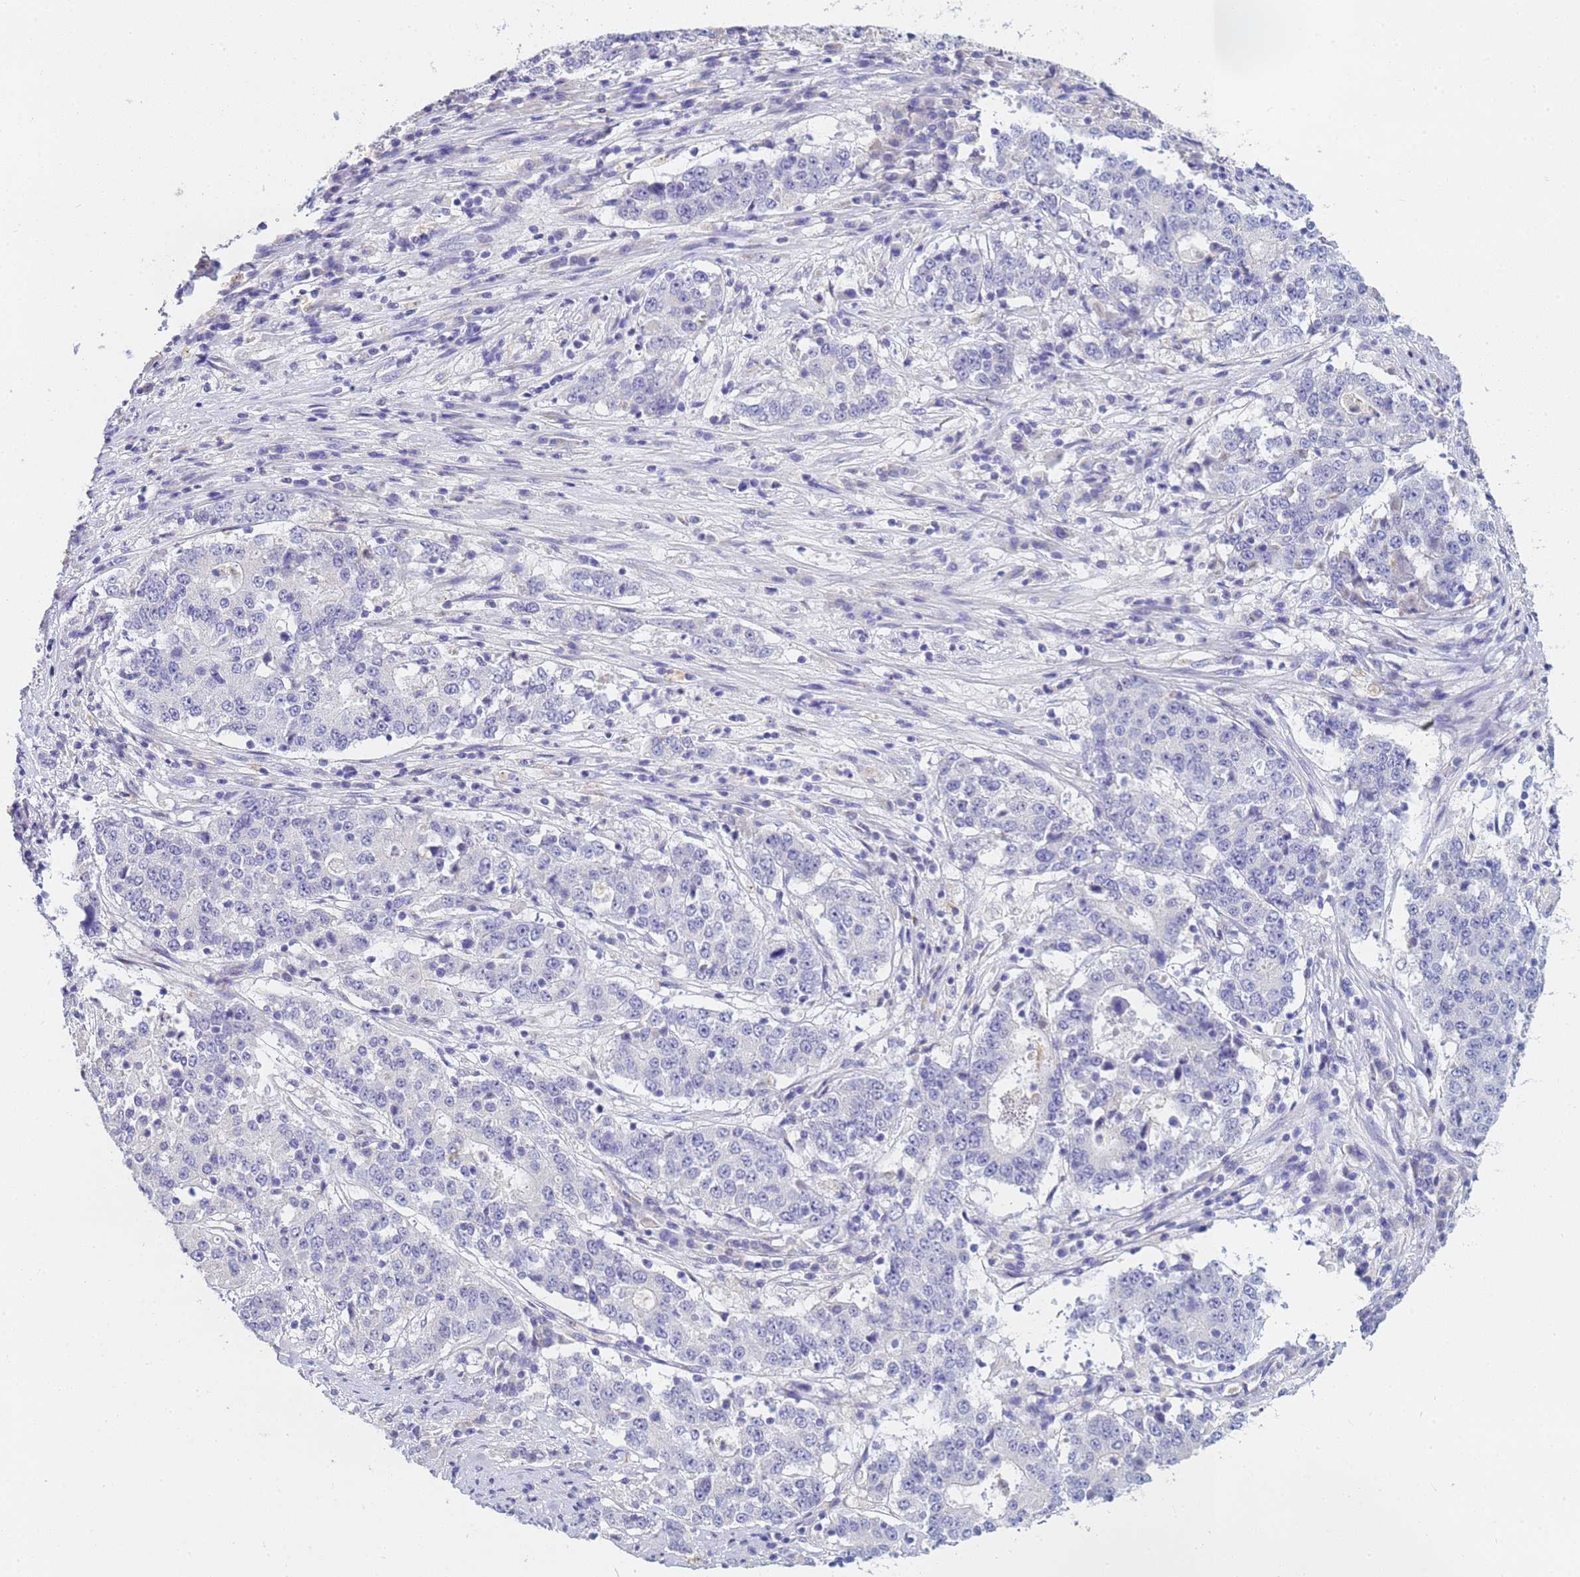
{"staining": {"intensity": "negative", "quantity": "none", "location": "none"}, "tissue": "stomach cancer", "cell_type": "Tumor cells", "image_type": "cancer", "snomed": [{"axis": "morphology", "description": "Adenocarcinoma, NOS"}, {"axis": "topography", "description": "Stomach"}], "caption": "A high-resolution image shows IHC staining of stomach adenocarcinoma, which exhibits no significant staining in tumor cells.", "gene": "B3GNT8", "patient": {"sex": "male", "age": 59}}